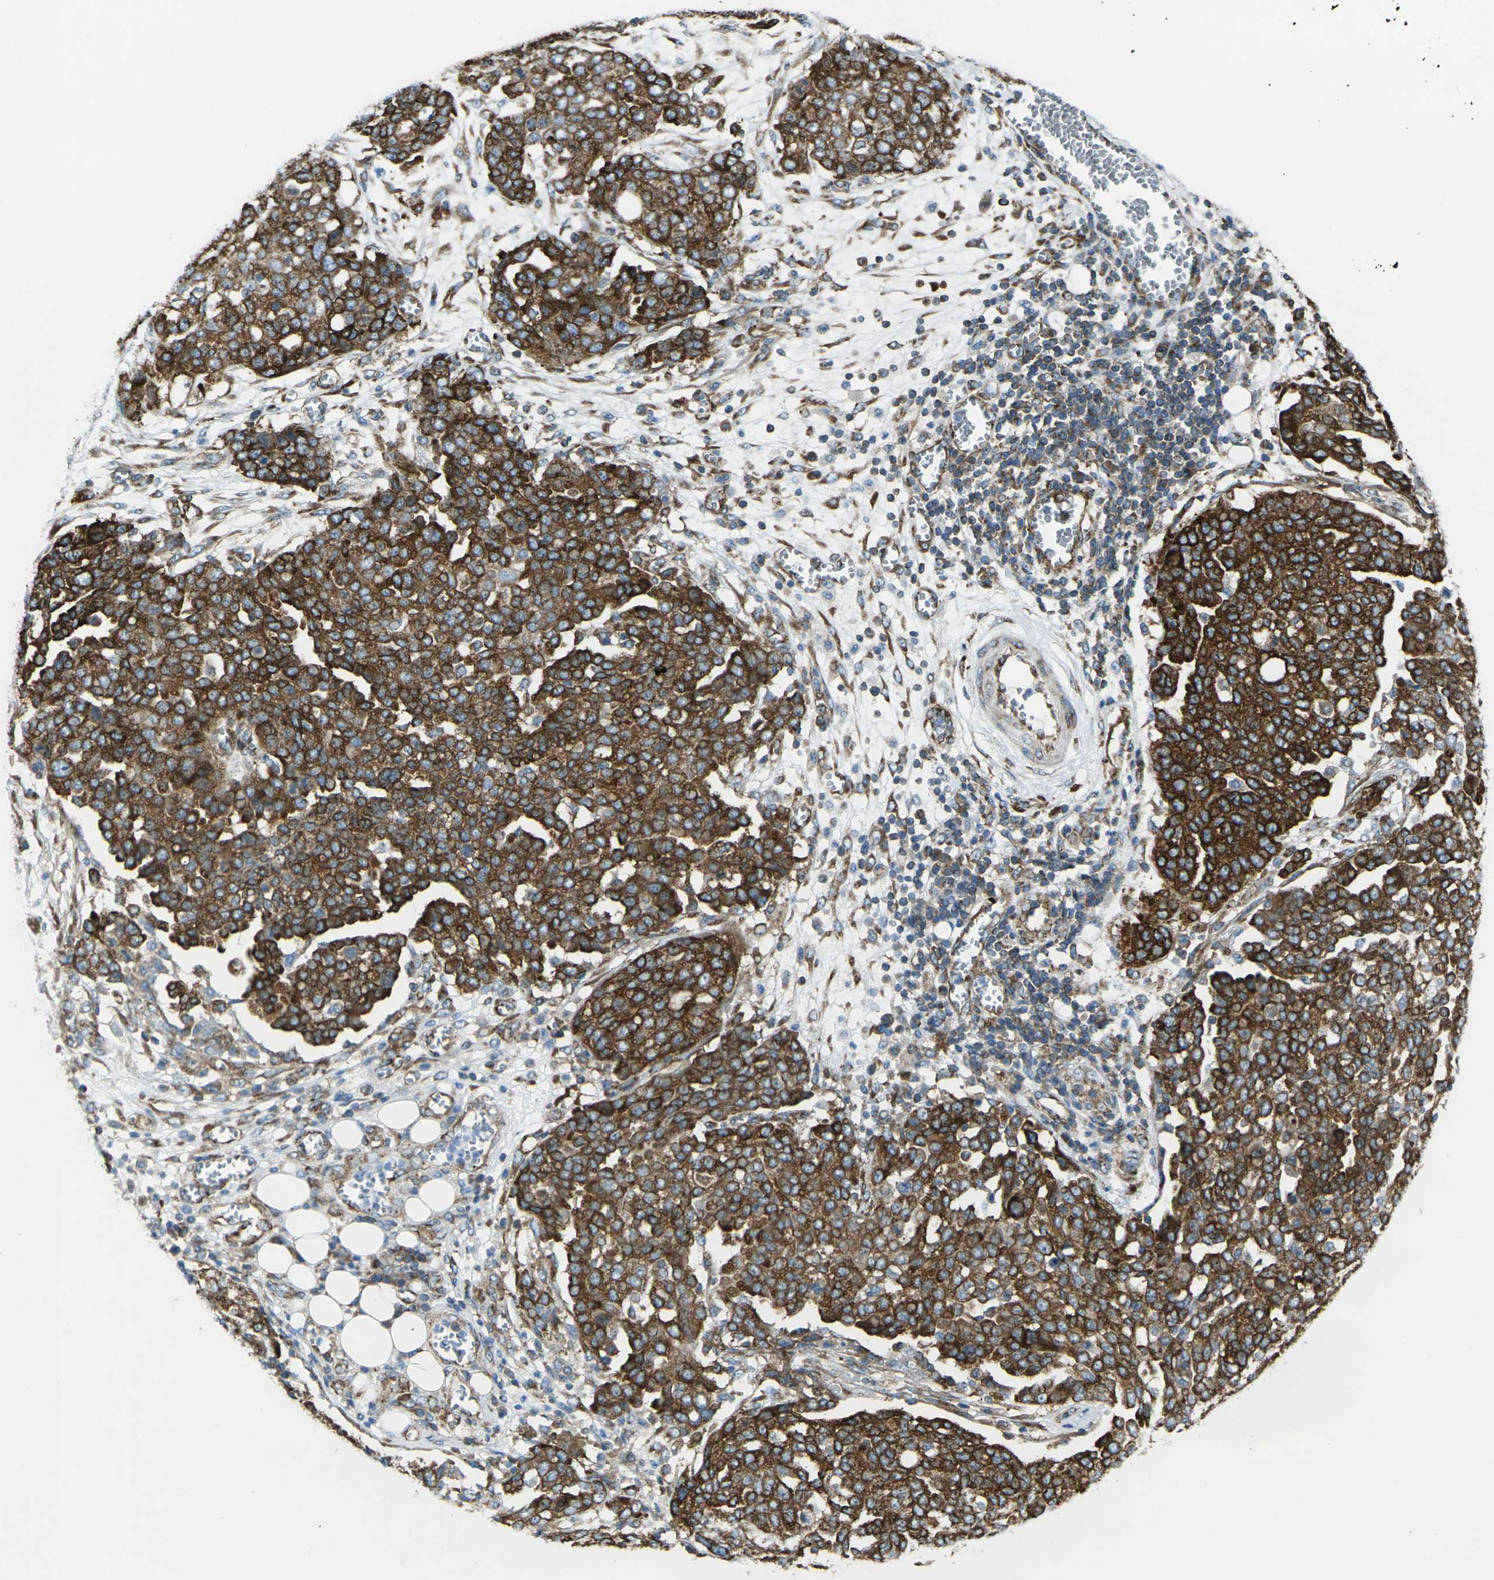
{"staining": {"intensity": "strong", "quantity": ">75%", "location": "cytoplasmic/membranous"}, "tissue": "ovarian cancer", "cell_type": "Tumor cells", "image_type": "cancer", "snomed": [{"axis": "morphology", "description": "Cystadenocarcinoma, serous, NOS"}, {"axis": "topography", "description": "Soft tissue"}, {"axis": "topography", "description": "Ovary"}], "caption": "Human ovarian cancer (serous cystadenocarcinoma) stained with a brown dye shows strong cytoplasmic/membranous positive staining in approximately >75% of tumor cells.", "gene": "CELSR2", "patient": {"sex": "female", "age": 57}}